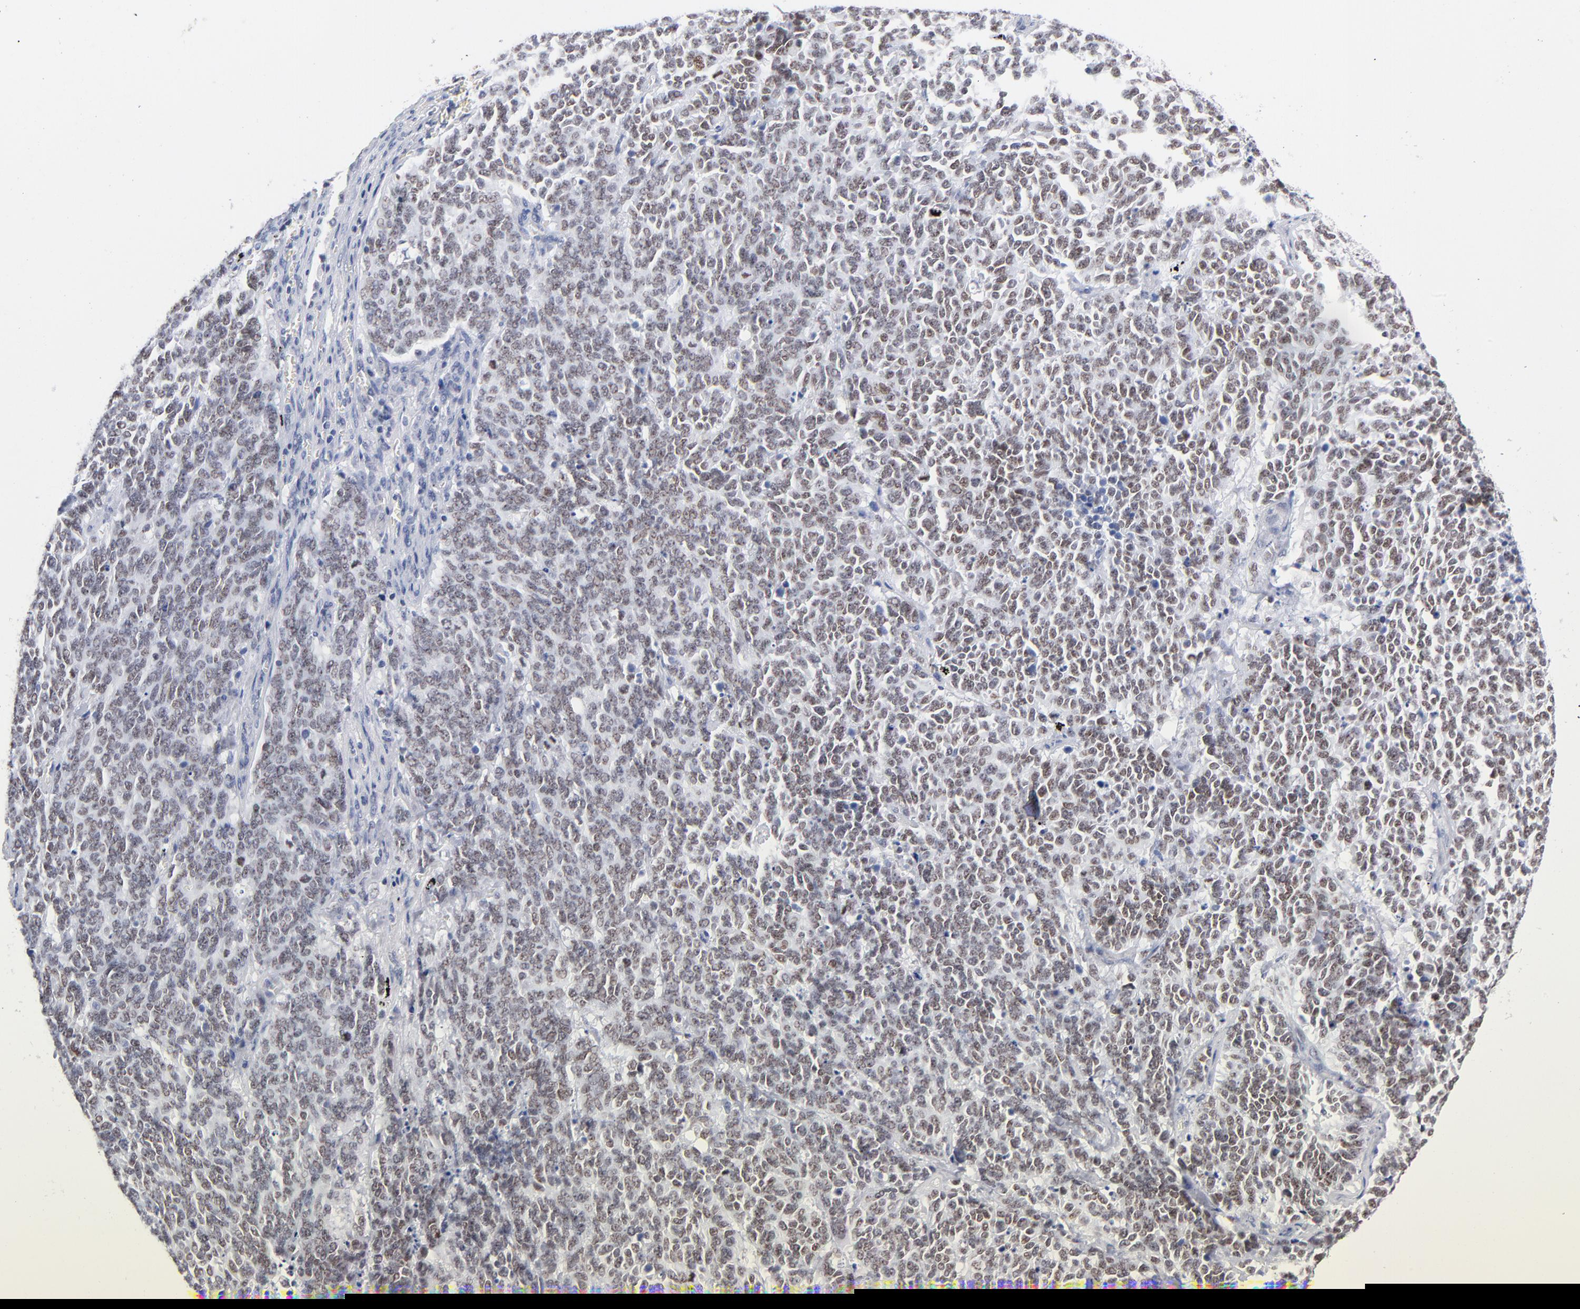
{"staining": {"intensity": "weak", "quantity": ">75%", "location": "nuclear"}, "tissue": "lung cancer", "cell_type": "Tumor cells", "image_type": "cancer", "snomed": [{"axis": "morphology", "description": "Neoplasm, malignant, NOS"}, {"axis": "topography", "description": "Lung"}], "caption": "An image of human lung cancer stained for a protein displays weak nuclear brown staining in tumor cells.", "gene": "ORC2", "patient": {"sex": "female", "age": 58}}